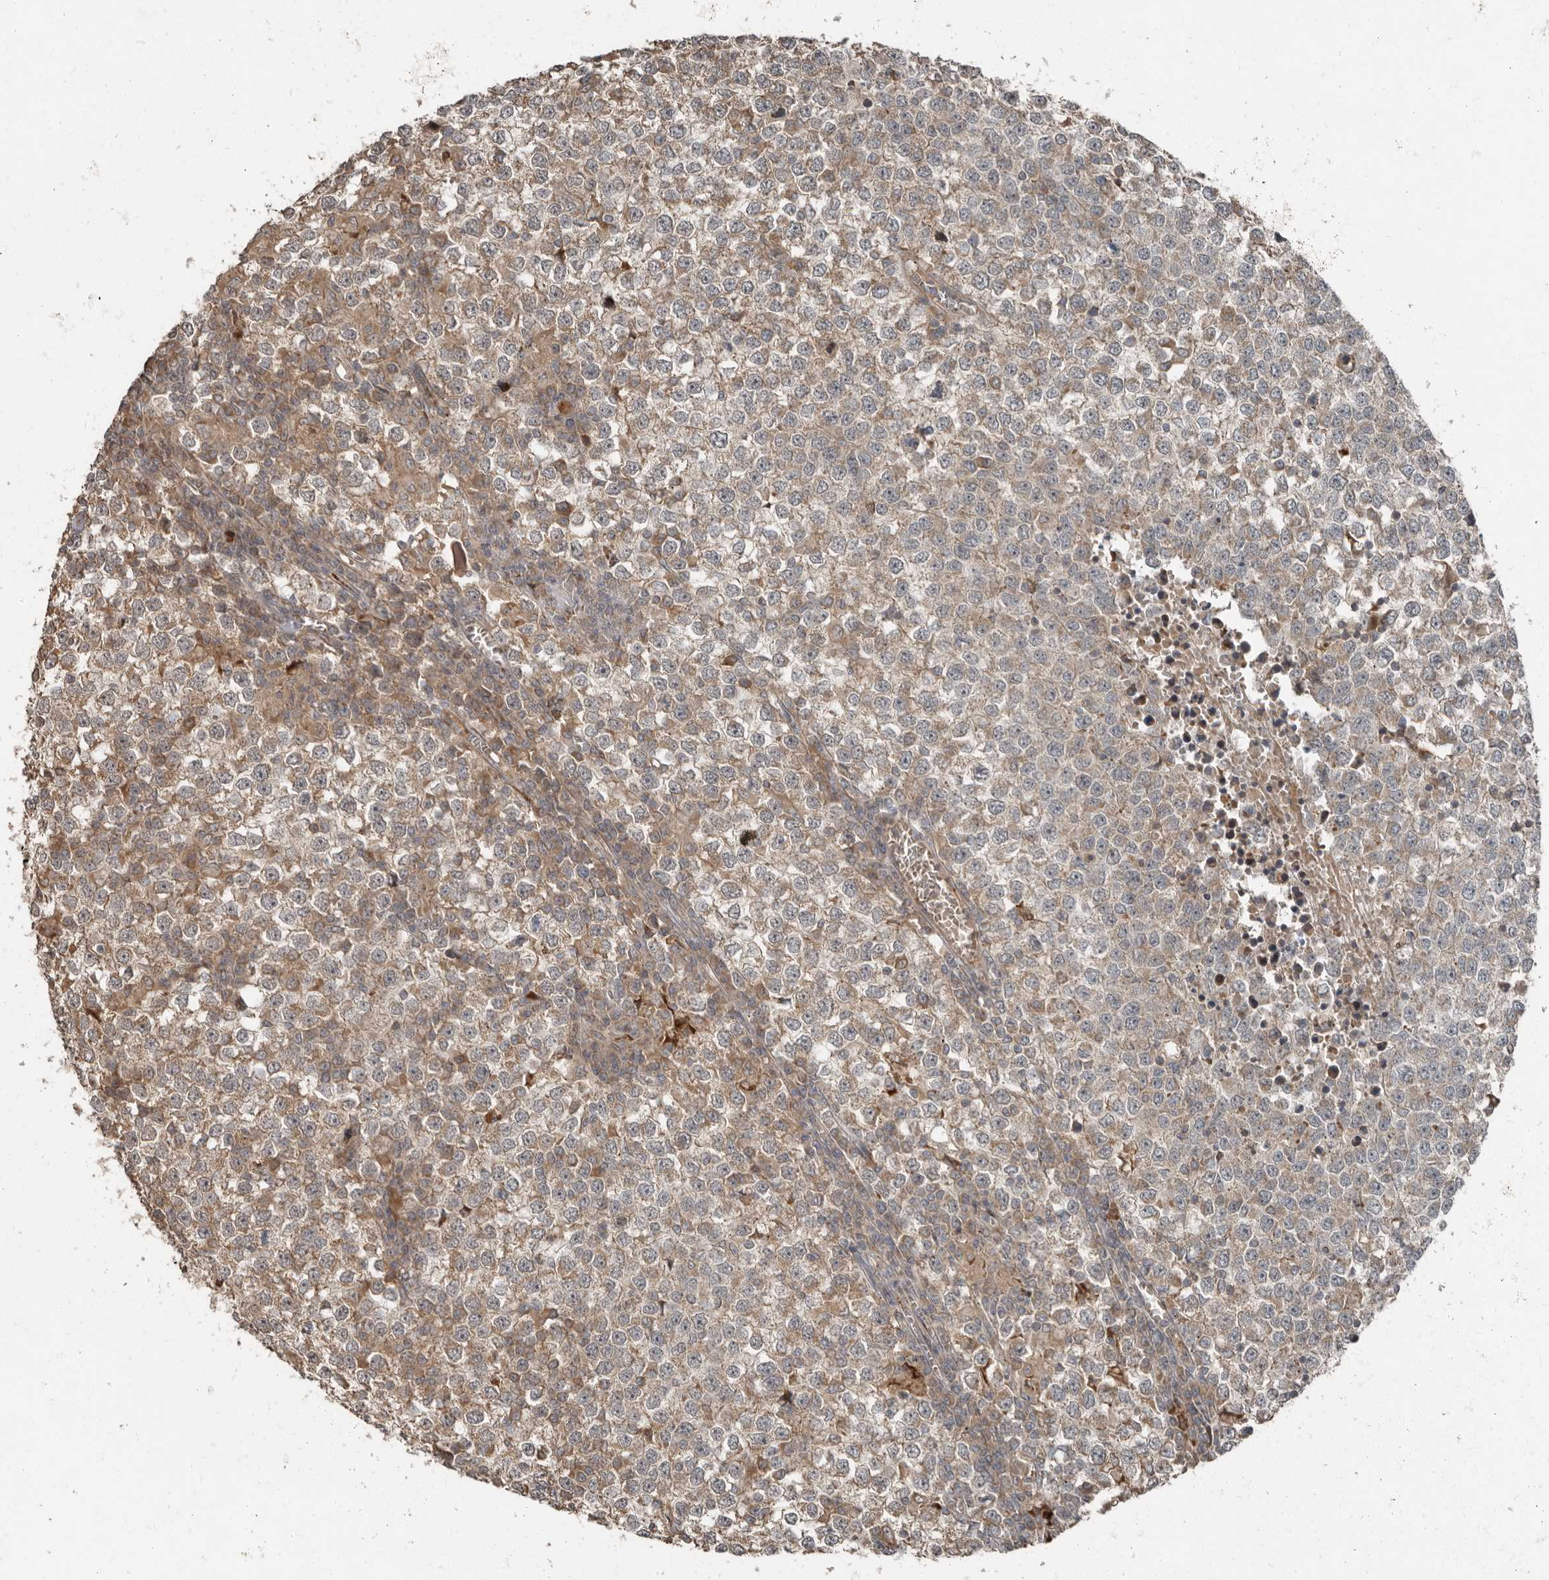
{"staining": {"intensity": "weak", "quantity": ">75%", "location": "cytoplasmic/membranous"}, "tissue": "testis cancer", "cell_type": "Tumor cells", "image_type": "cancer", "snomed": [{"axis": "morphology", "description": "Seminoma, NOS"}, {"axis": "topography", "description": "Testis"}], "caption": "This micrograph shows IHC staining of human testis cancer (seminoma), with low weak cytoplasmic/membranous expression in approximately >75% of tumor cells.", "gene": "SLC6A7", "patient": {"sex": "male", "age": 65}}